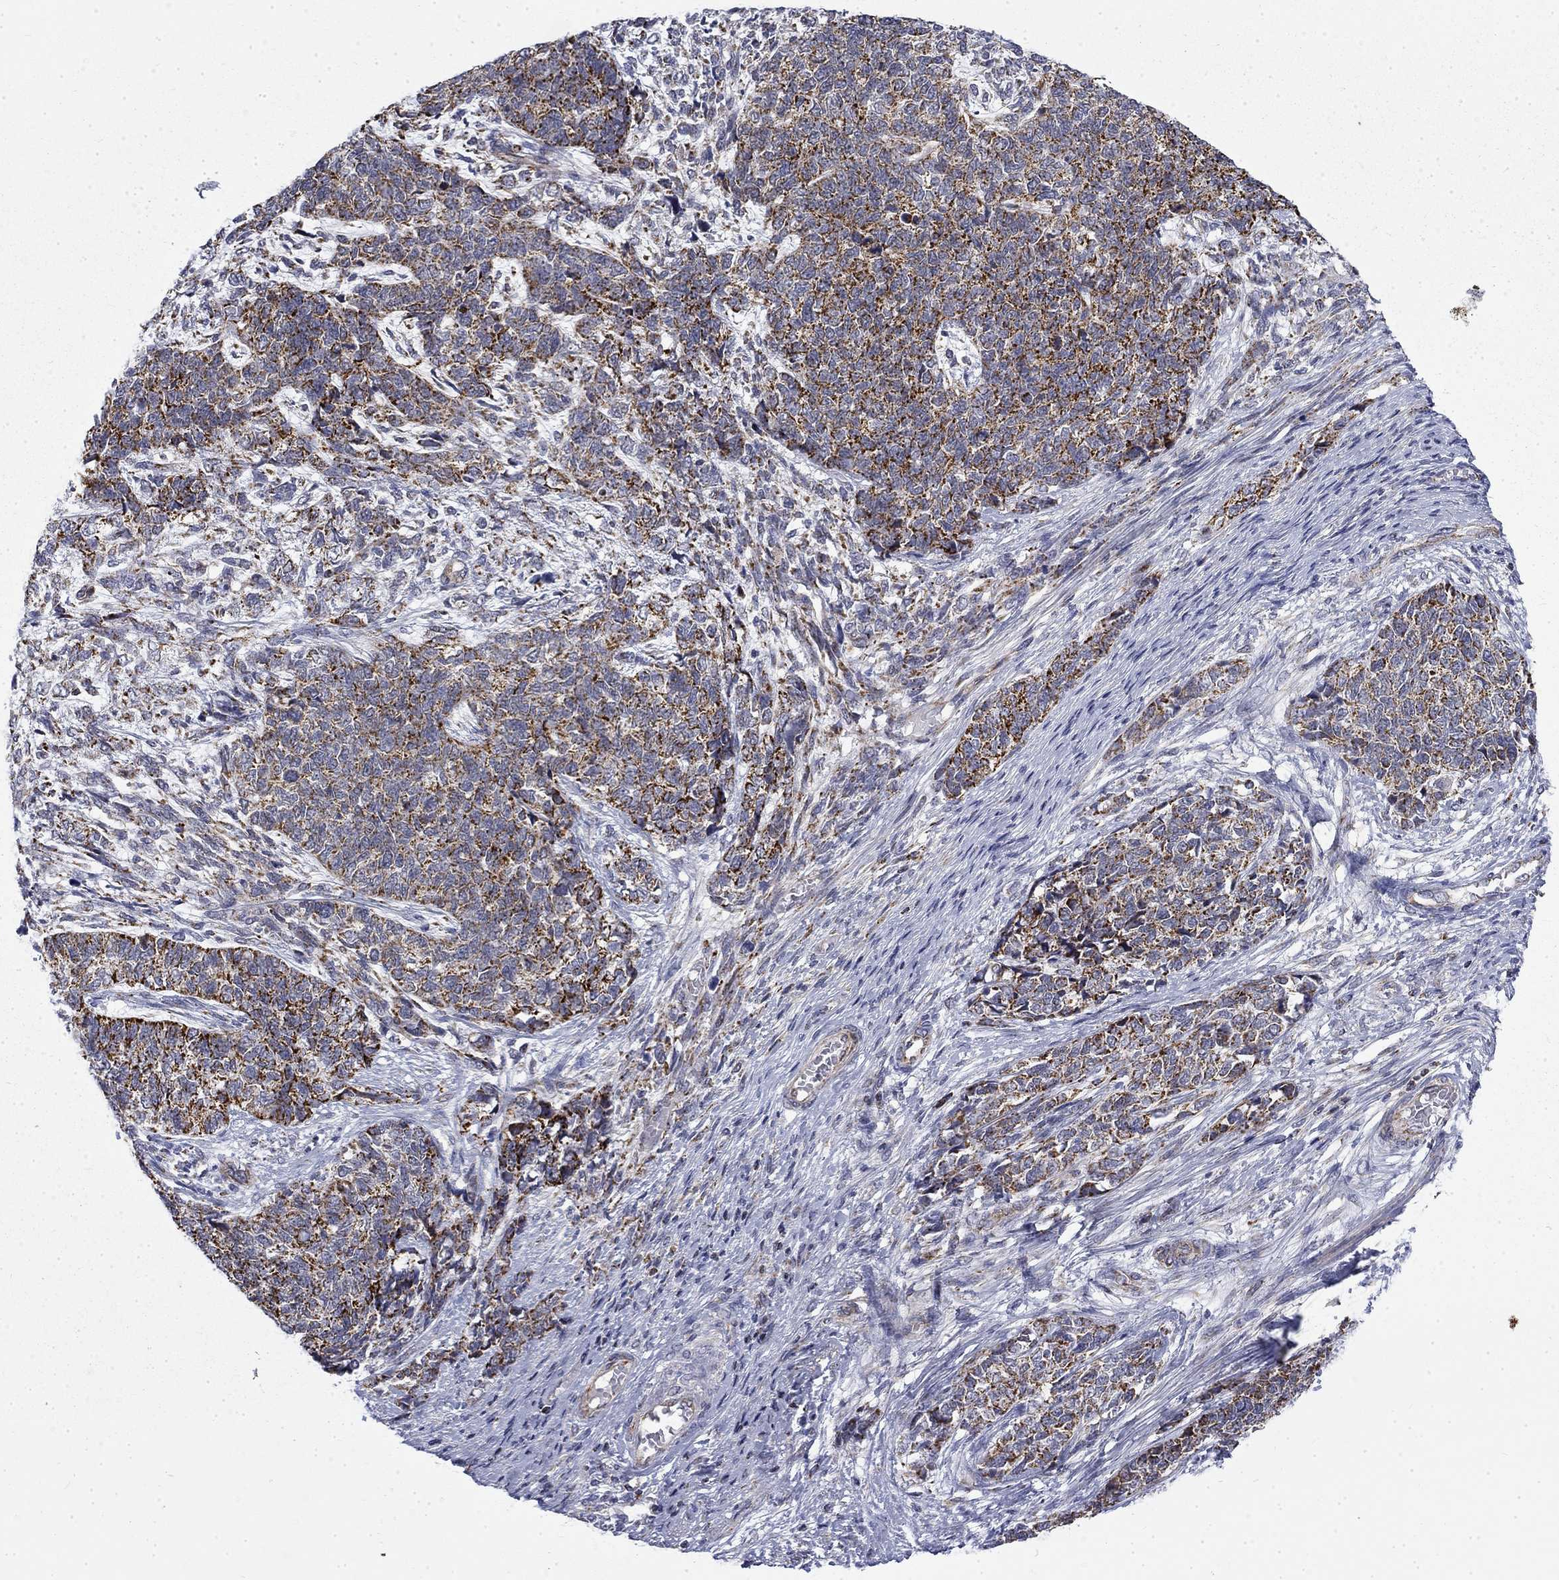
{"staining": {"intensity": "strong", "quantity": "<25%", "location": "cytoplasmic/membranous"}, "tissue": "cervical cancer", "cell_type": "Tumor cells", "image_type": "cancer", "snomed": [{"axis": "morphology", "description": "Squamous cell carcinoma, NOS"}, {"axis": "topography", "description": "Cervix"}], "caption": "Squamous cell carcinoma (cervical) stained for a protein shows strong cytoplasmic/membranous positivity in tumor cells.", "gene": "PCBP3", "patient": {"sex": "female", "age": 63}}